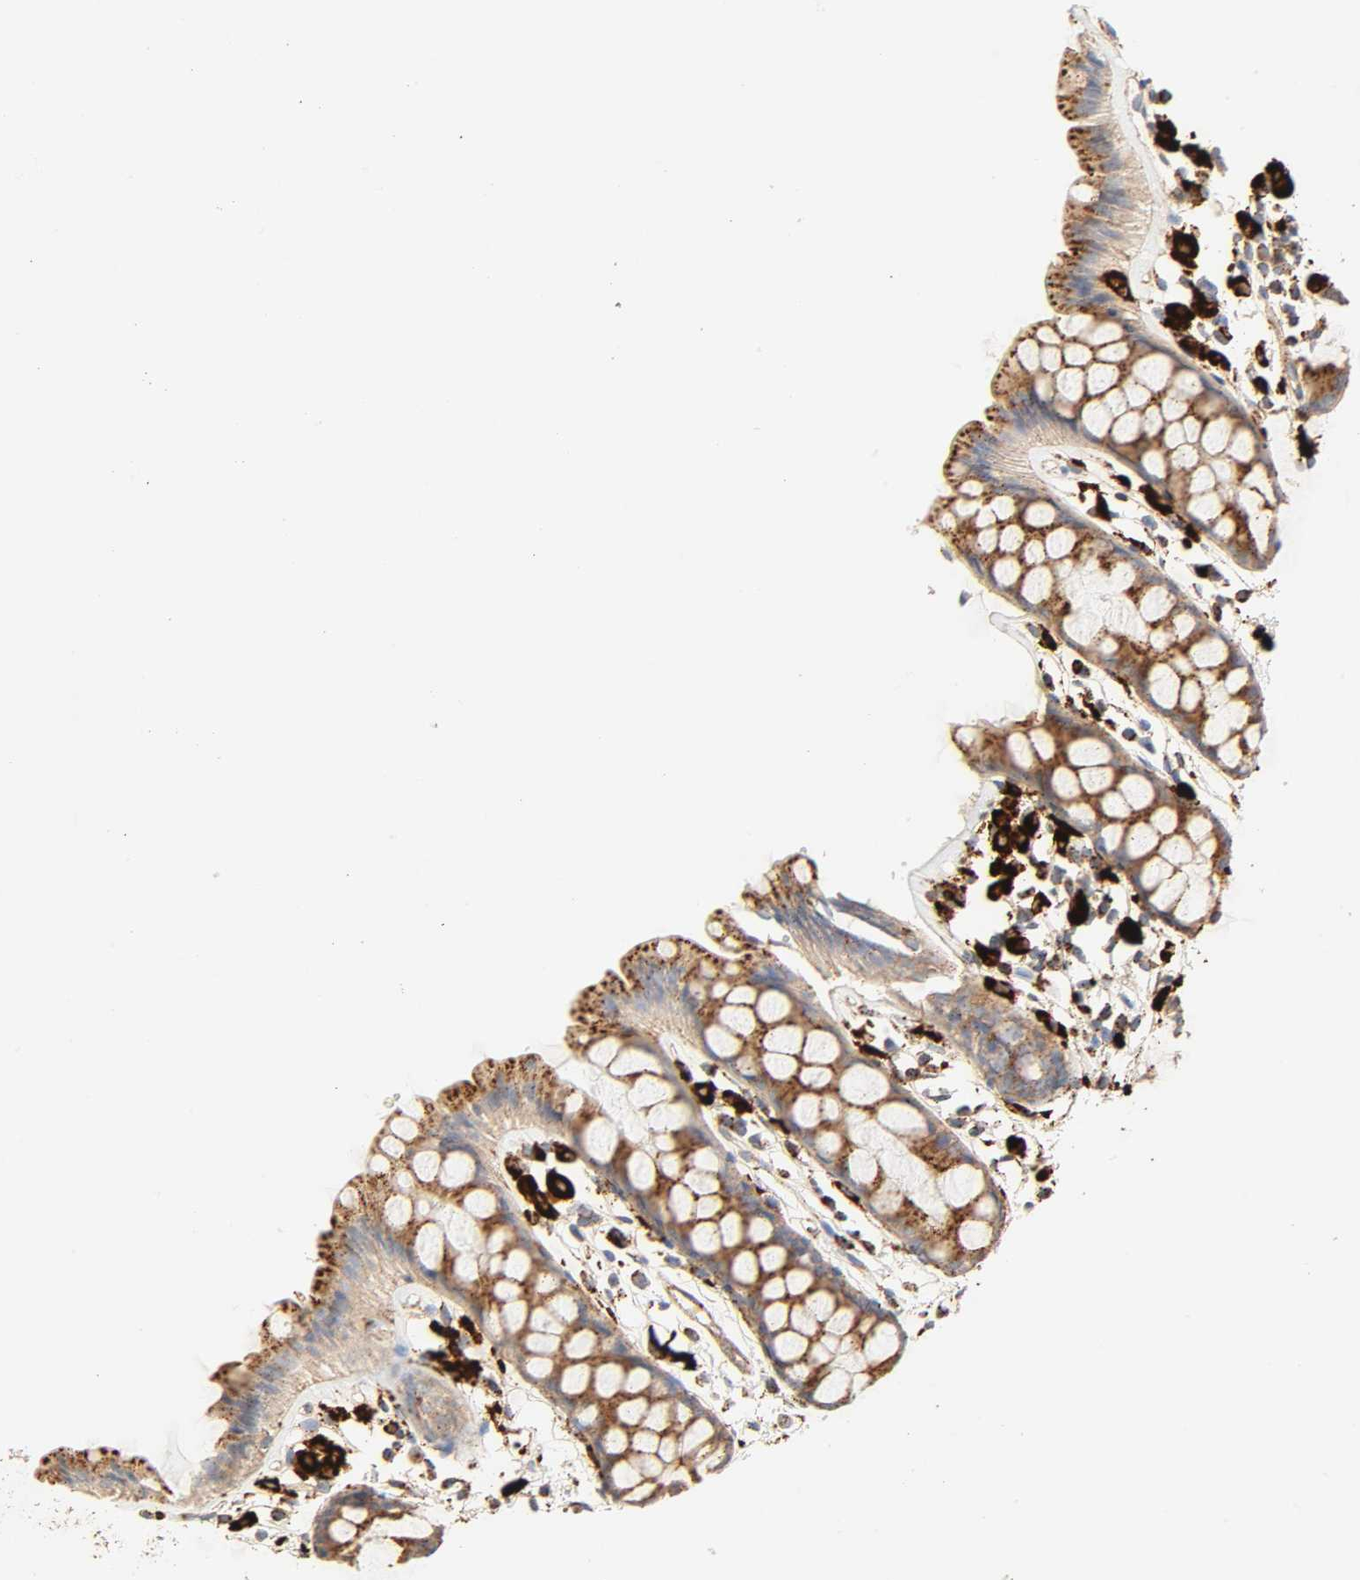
{"staining": {"intensity": "strong", "quantity": ">75%", "location": "cytoplasmic/membranous"}, "tissue": "rectum", "cell_type": "Glandular cells", "image_type": "normal", "snomed": [{"axis": "morphology", "description": "Normal tissue, NOS"}, {"axis": "topography", "description": "Rectum"}], "caption": "Immunohistochemical staining of normal human rectum reveals >75% levels of strong cytoplasmic/membranous protein expression in approximately >75% of glandular cells. (DAB IHC with brightfield microscopy, high magnification).", "gene": "PSAP", "patient": {"sex": "female", "age": 66}}